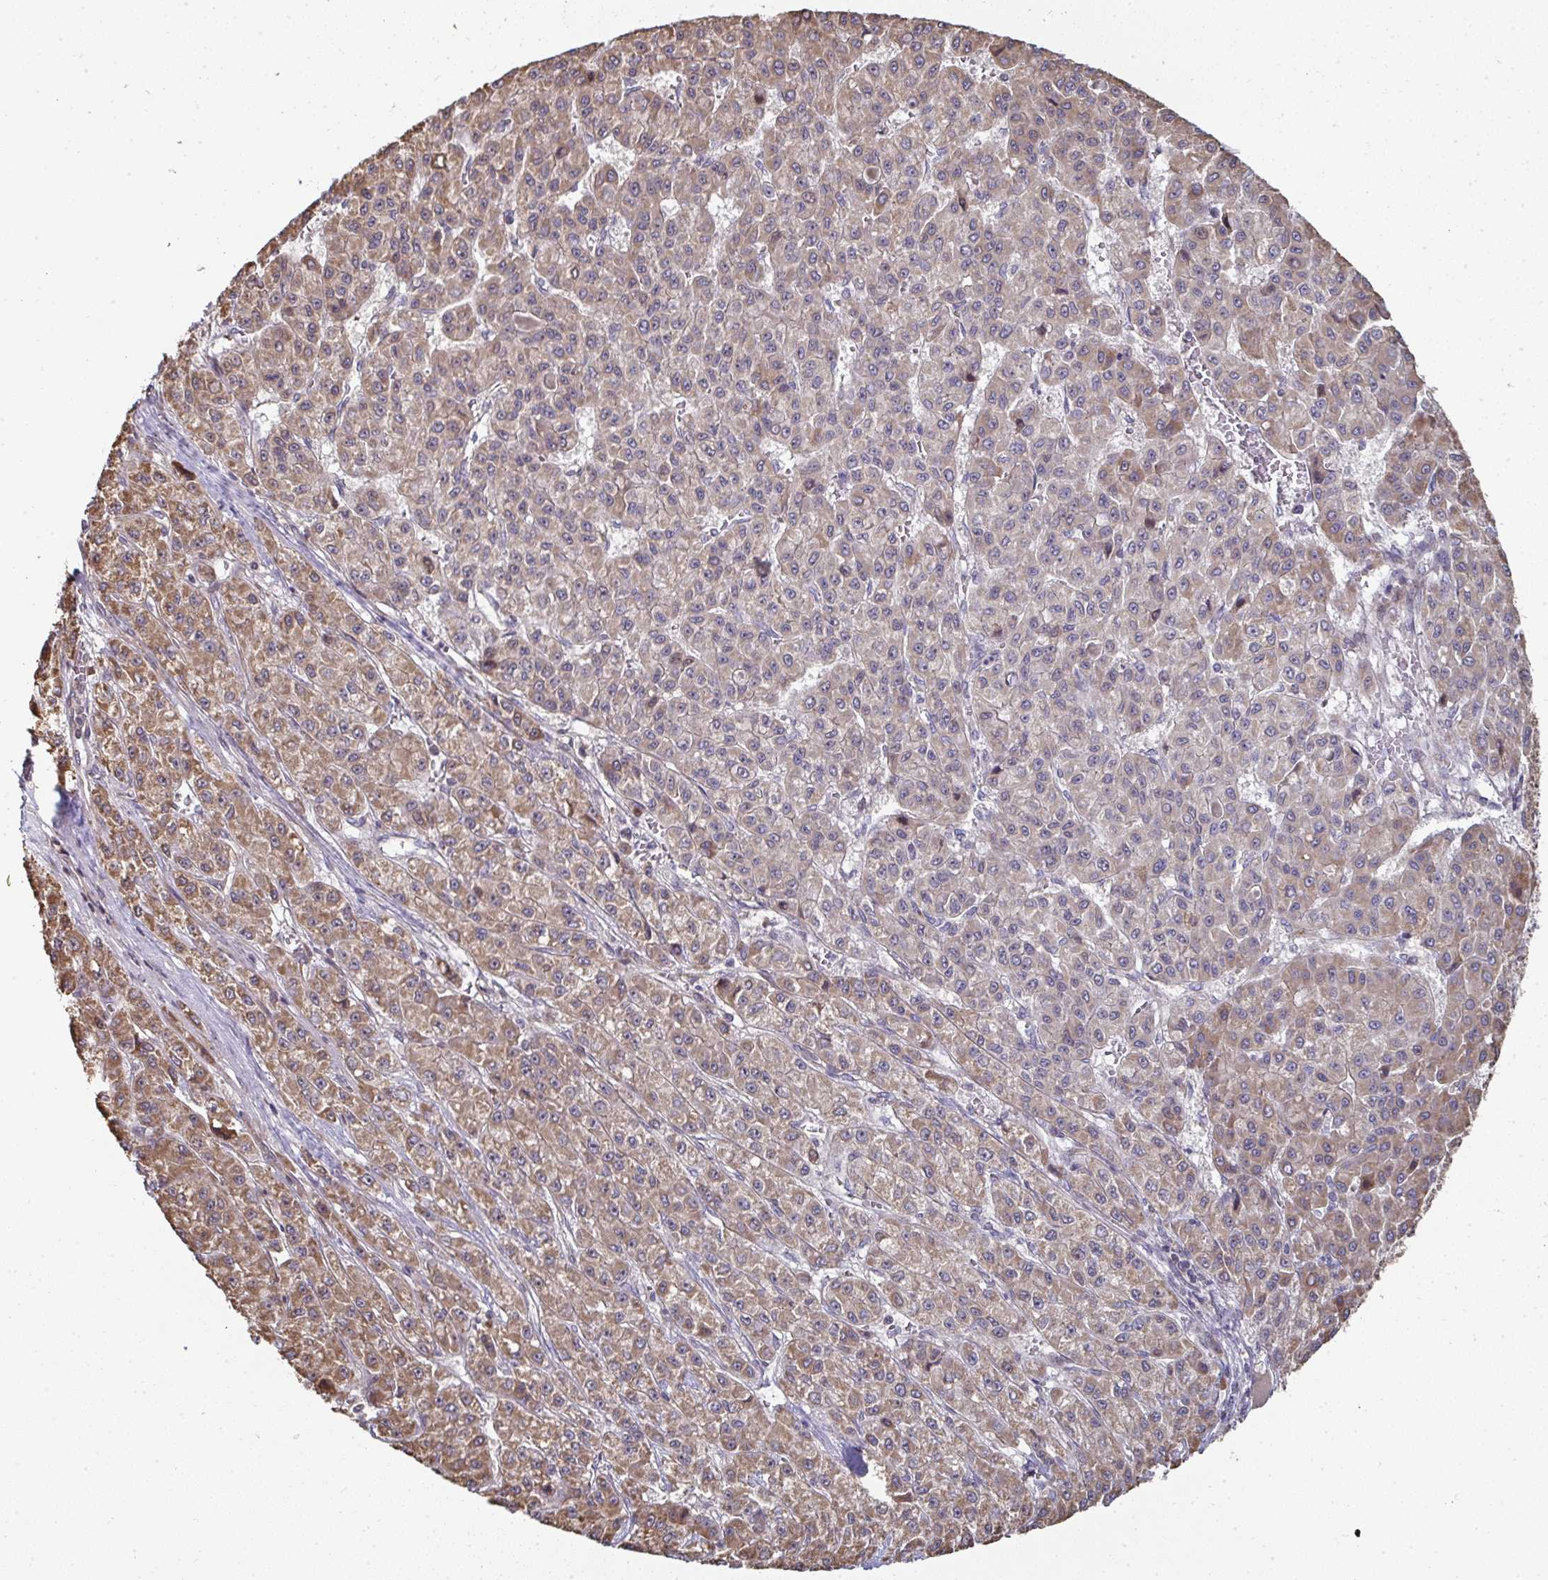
{"staining": {"intensity": "moderate", "quantity": ">75%", "location": "cytoplasmic/membranous"}, "tissue": "liver cancer", "cell_type": "Tumor cells", "image_type": "cancer", "snomed": [{"axis": "morphology", "description": "Carcinoma, Hepatocellular, NOS"}, {"axis": "topography", "description": "Liver"}], "caption": "An immunohistochemistry image of tumor tissue is shown. Protein staining in brown labels moderate cytoplasmic/membranous positivity in liver cancer (hepatocellular carcinoma) within tumor cells. (Stains: DAB (3,3'-diaminobenzidine) in brown, nuclei in blue, Microscopy: brightfield microscopy at high magnification).", "gene": "AGTPBP1", "patient": {"sex": "male", "age": 70}}